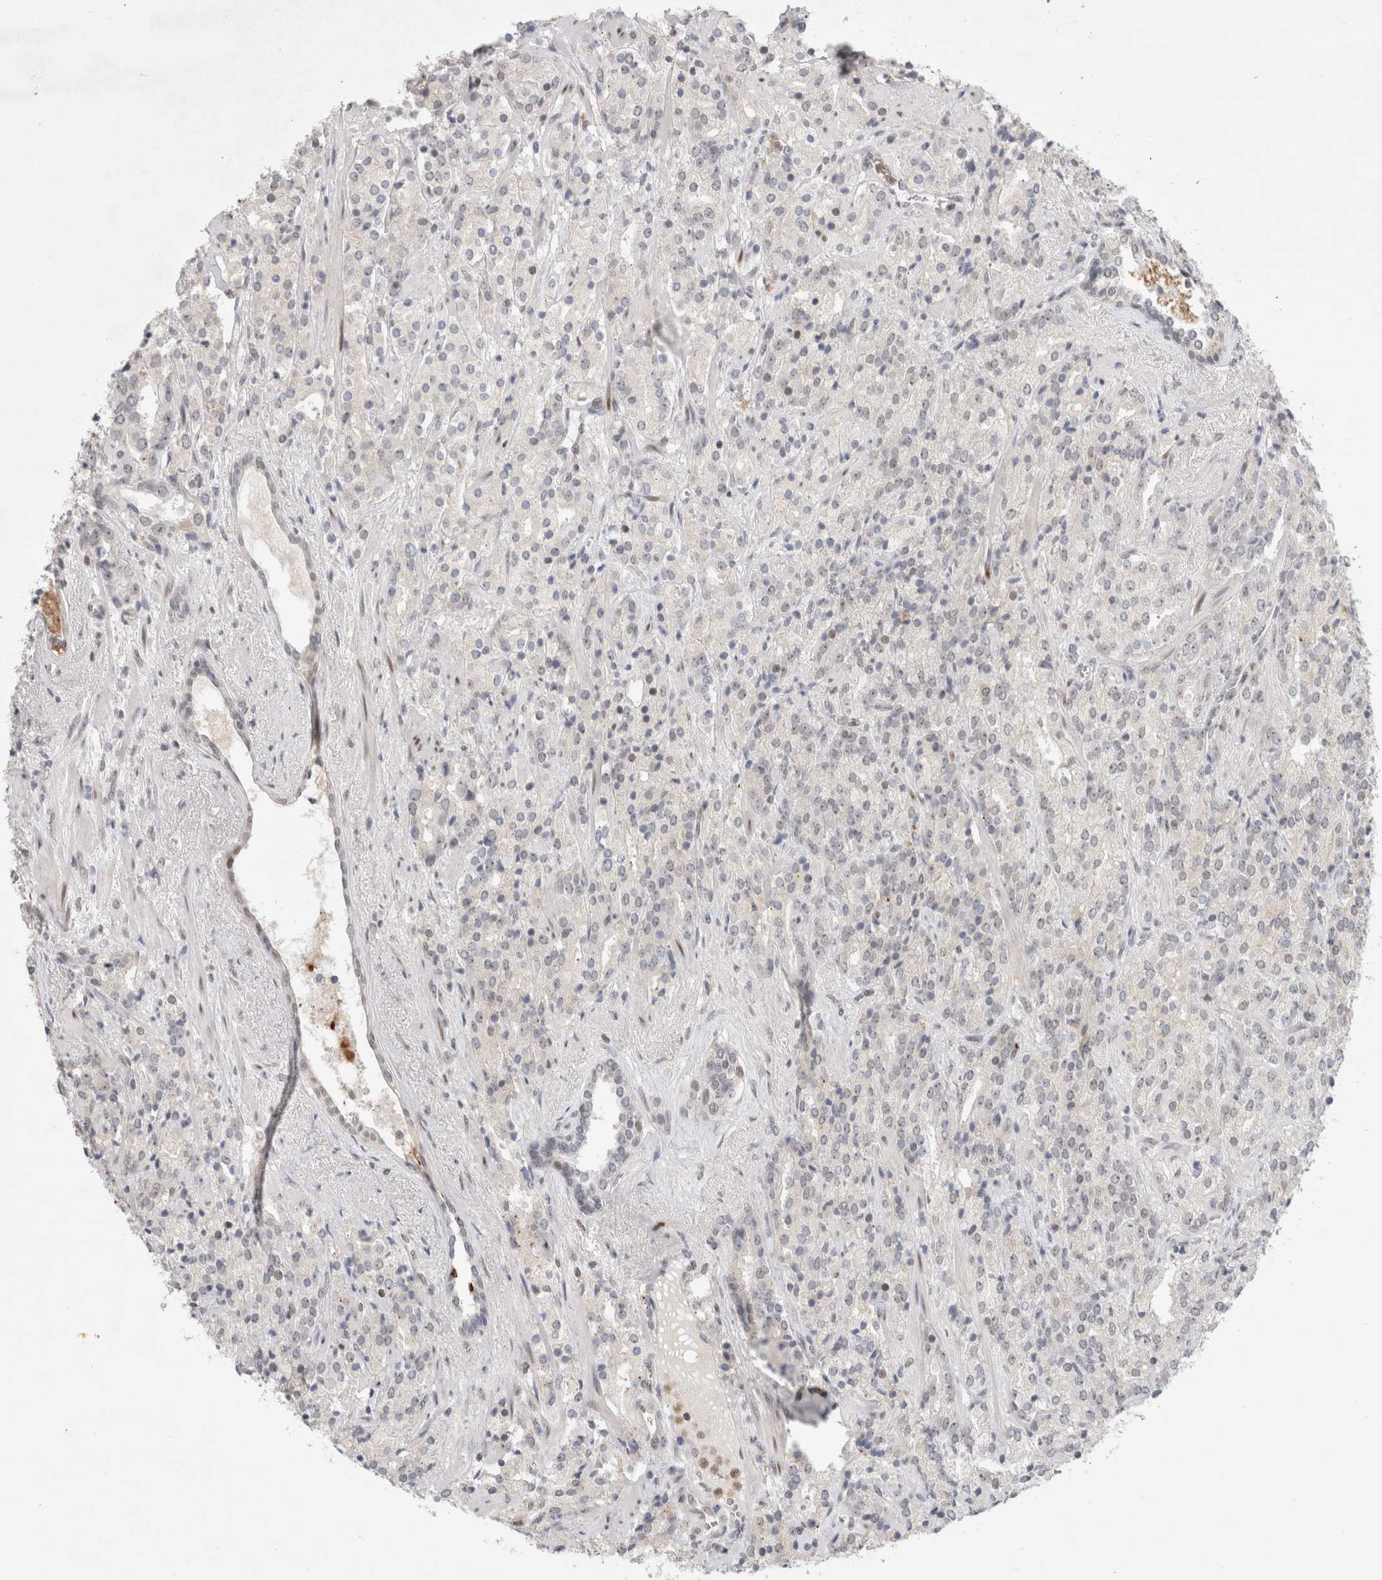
{"staining": {"intensity": "negative", "quantity": "none", "location": "none"}, "tissue": "prostate cancer", "cell_type": "Tumor cells", "image_type": "cancer", "snomed": [{"axis": "morphology", "description": "Adenocarcinoma, High grade"}, {"axis": "topography", "description": "Prostate"}], "caption": "The image exhibits no significant staining in tumor cells of prostate cancer (adenocarcinoma (high-grade)).", "gene": "SENP6", "patient": {"sex": "male", "age": 71}}